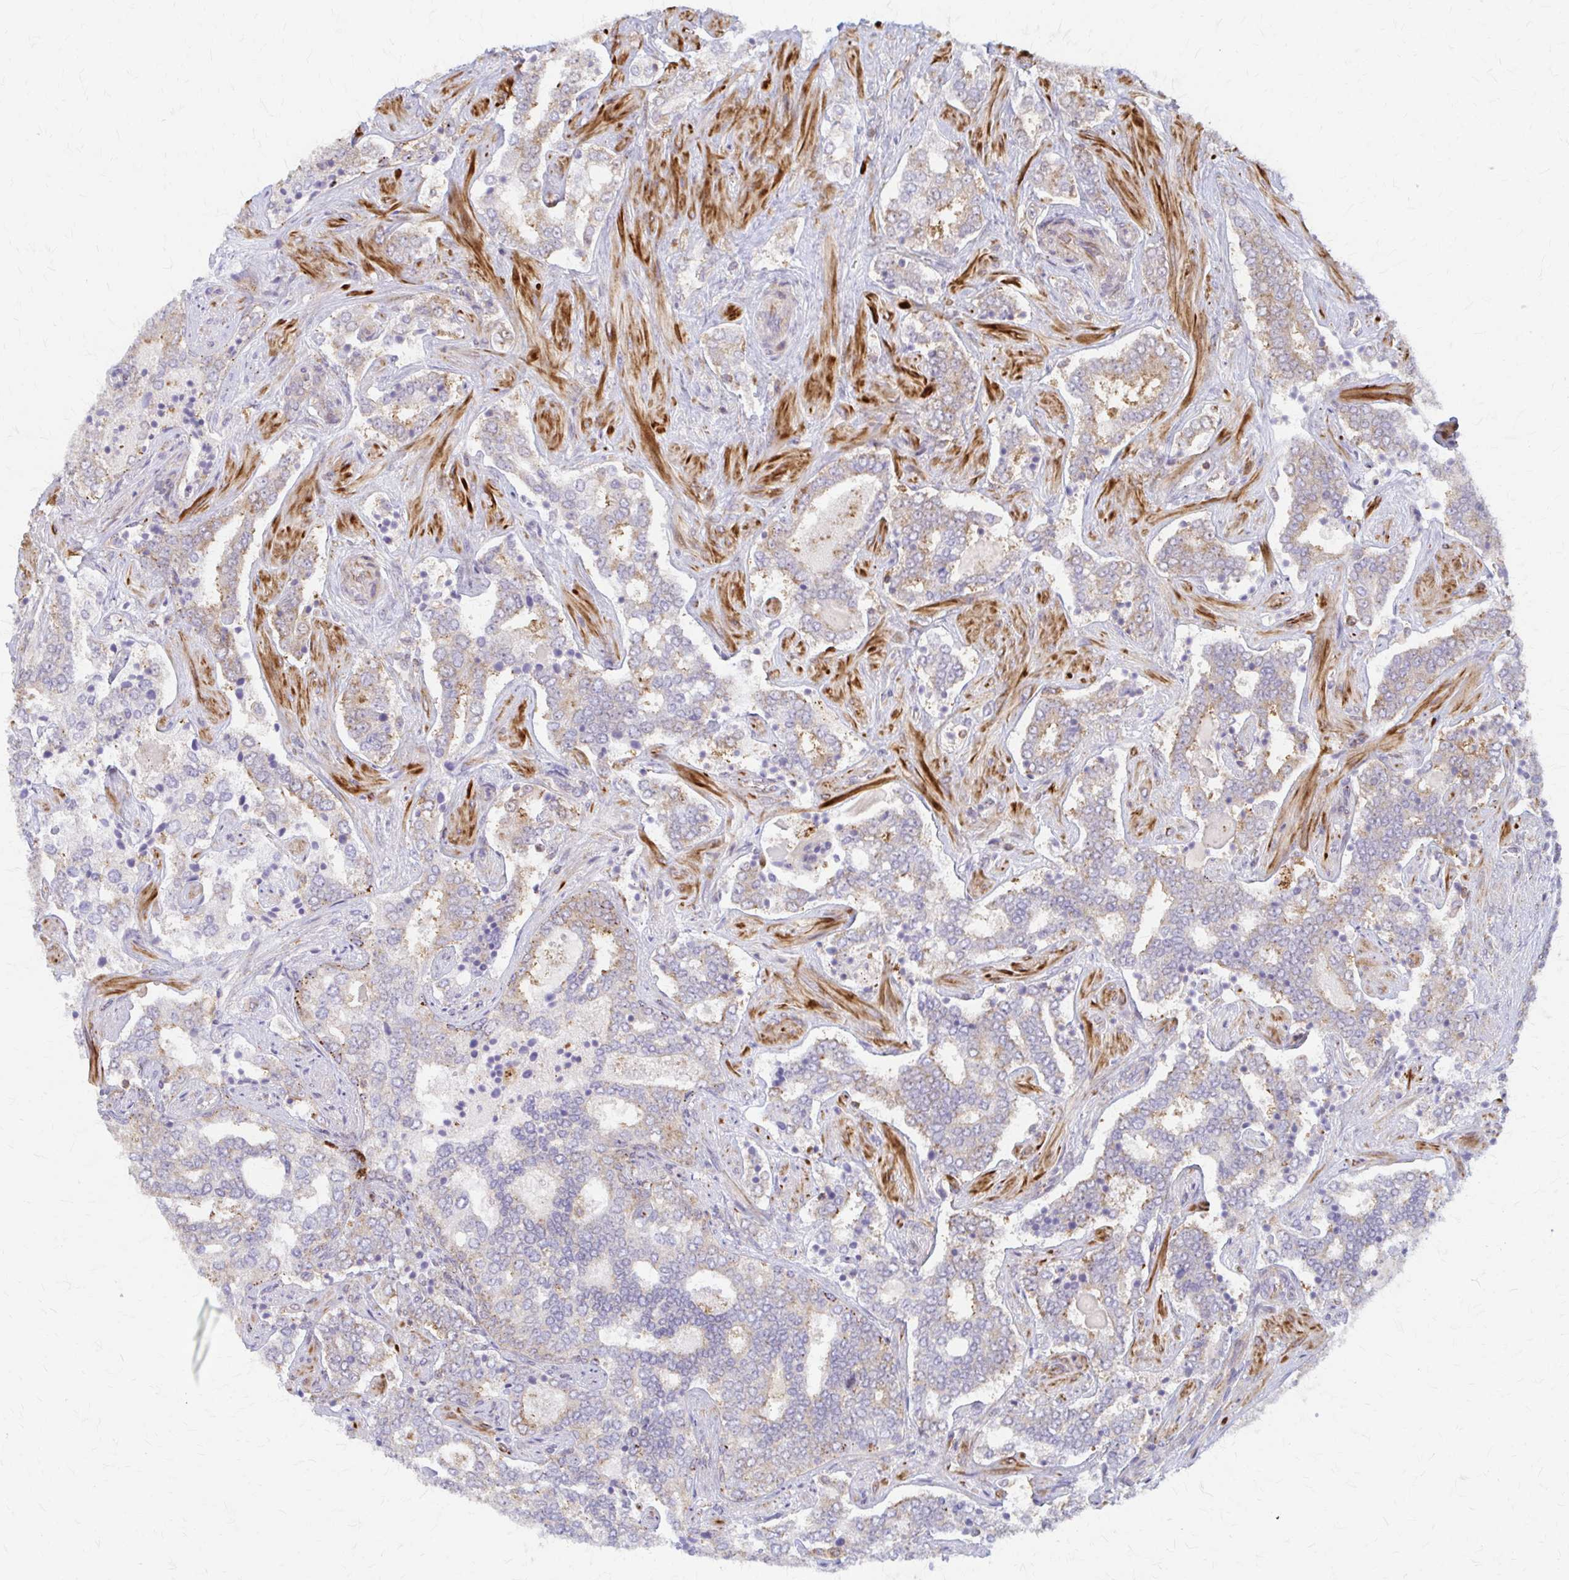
{"staining": {"intensity": "weak", "quantity": "25%-75%", "location": "cytoplasmic/membranous"}, "tissue": "prostate cancer", "cell_type": "Tumor cells", "image_type": "cancer", "snomed": [{"axis": "morphology", "description": "Adenocarcinoma, High grade"}, {"axis": "topography", "description": "Prostate"}], "caption": "A histopathology image of prostate cancer stained for a protein demonstrates weak cytoplasmic/membranous brown staining in tumor cells. The staining was performed using DAB (3,3'-diaminobenzidine), with brown indicating positive protein expression. Nuclei are stained blue with hematoxylin.", "gene": "ARHGAP35", "patient": {"sex": "male", "age": 60}}